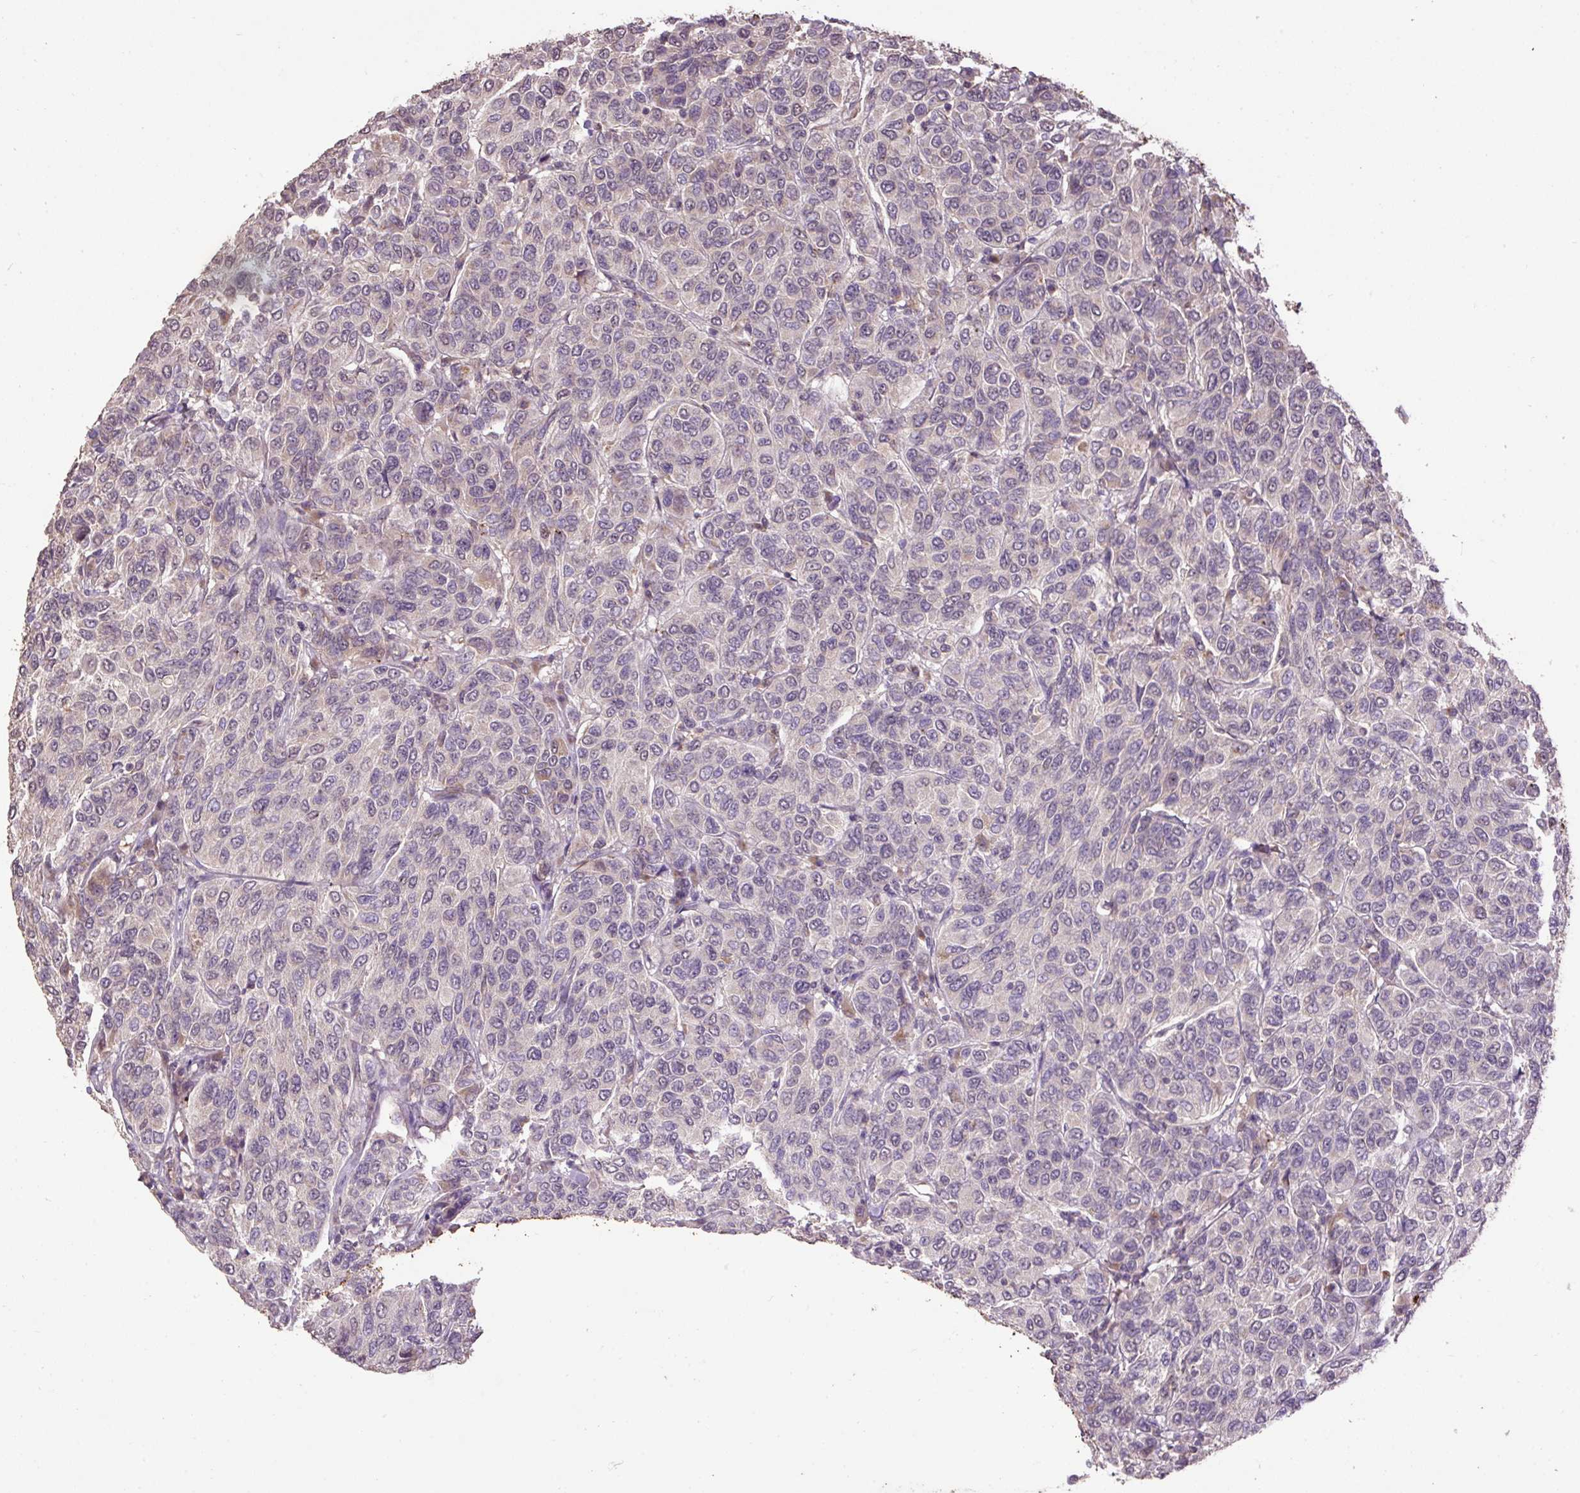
{"staining": {"intensity": "negative", "quantity": "none", "location": "none"}, "tissue": "breast cancer", "cell_type": "Tumor cells", "image_type": "cancer", "snomed": [{"axis": "morphology", "description": "Duct carcinoma"}, {"axis": "topography", "description": "Breast"}], "caption": "The photomicrograph exhibits no staining of tumor cells in breast cancer (invasive ductal carcinoma).", "gene": "LRTM2", "patient": {"sex": "female", "age": 55}}